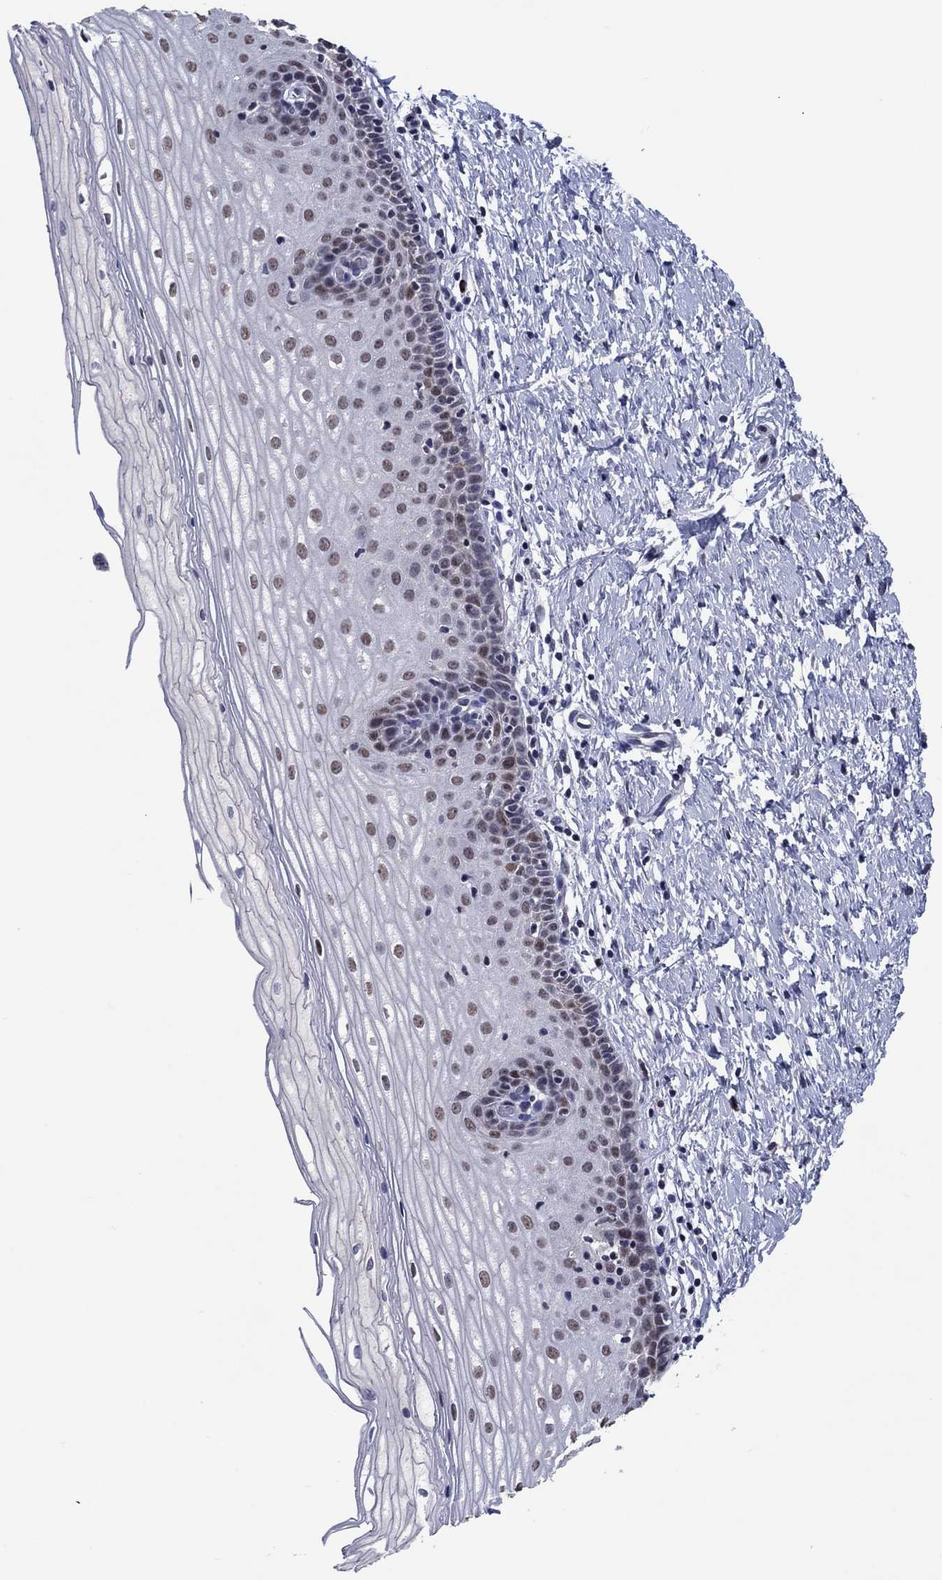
{"staining": {"intensity": "strong", "quantity": "<25%", "location": "nuclear"}, "tissue": "cervix", "cell_type": "Squamous epithelial cells", "image_type": "normal", "snomed": [{"axis": "morphology", "description": "Normal tissue, NOS"}, {"axis": "topography", "description": "Cervix"}], "caption": "Strong nuclear protein staining is appreciated in about <25% of squamous epithelial cells in cervix. (DAB = brown stain, brightfield microscopy at high magnification).", "gene": "TYMS", "patient": {"sex": "female", "age": 37}}